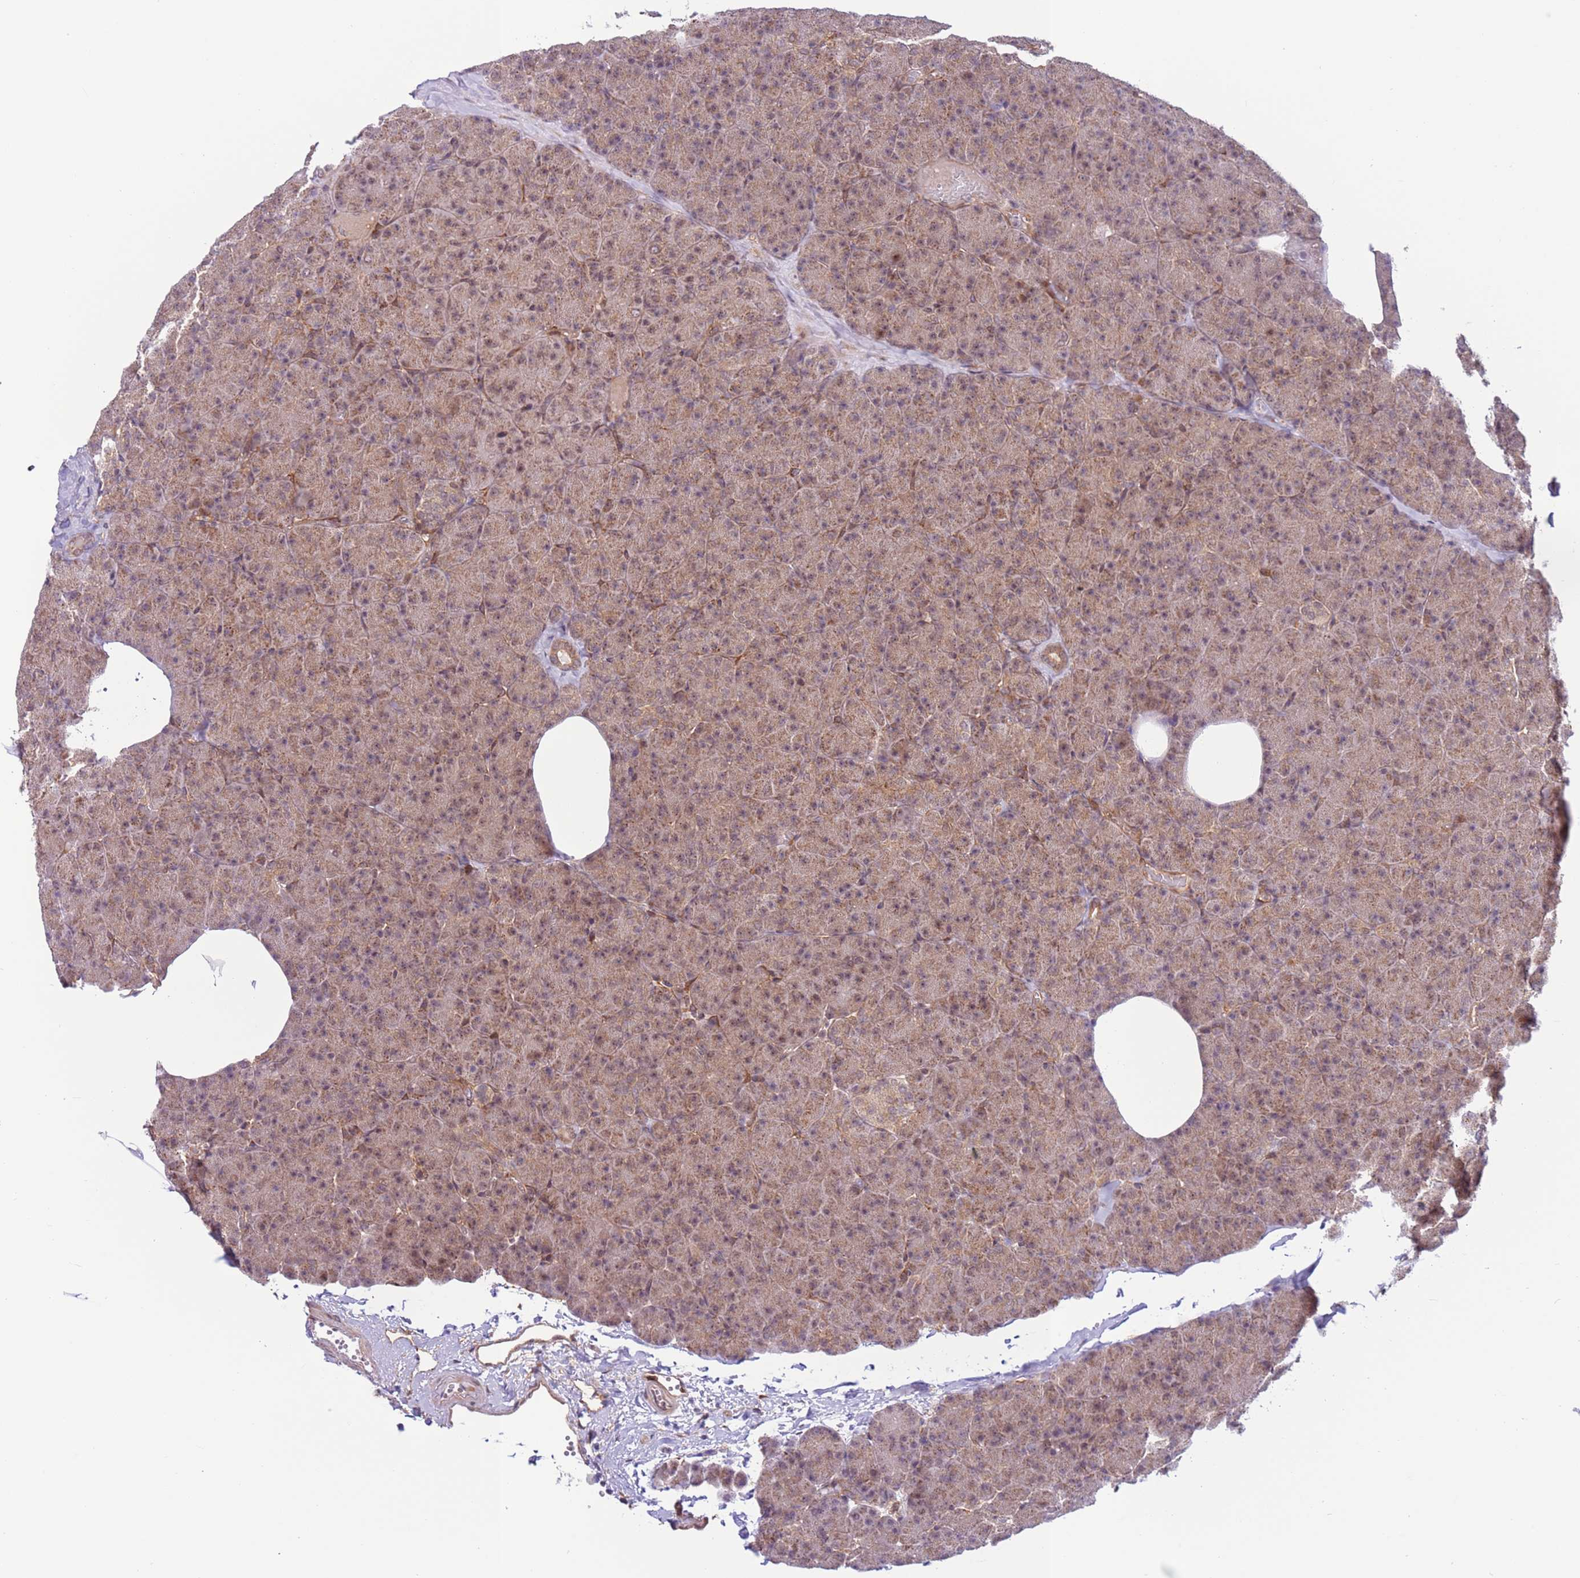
{"staining": {"intensity": "weak", "quantity": ">75%", "location": "cytoplasmic/membranous,nuclear"}, "tissue": "pancreas", "cell_type": "Exocrine glandular cells", "image_type": "normal", "snomed": [{"axis": "morphology", "description": "Normal tissue, NOS"}, {"axis": "morphology", "description": "Carcinoid, malignant, NOS"}, {"axis": "topography", "description": "Pancreas"}], "caption": "Brown immunohistochemical staining in normal pancreas exhibits weak cytoplasmic/membranous,nuclear positivity in approximately >75% of exocrine glandular cells. Ihc stains the protein of interest in brown and the nuclei are stained blue.", "gene": "DCAF4", "patient": {"sex": "female", "age": 35}}